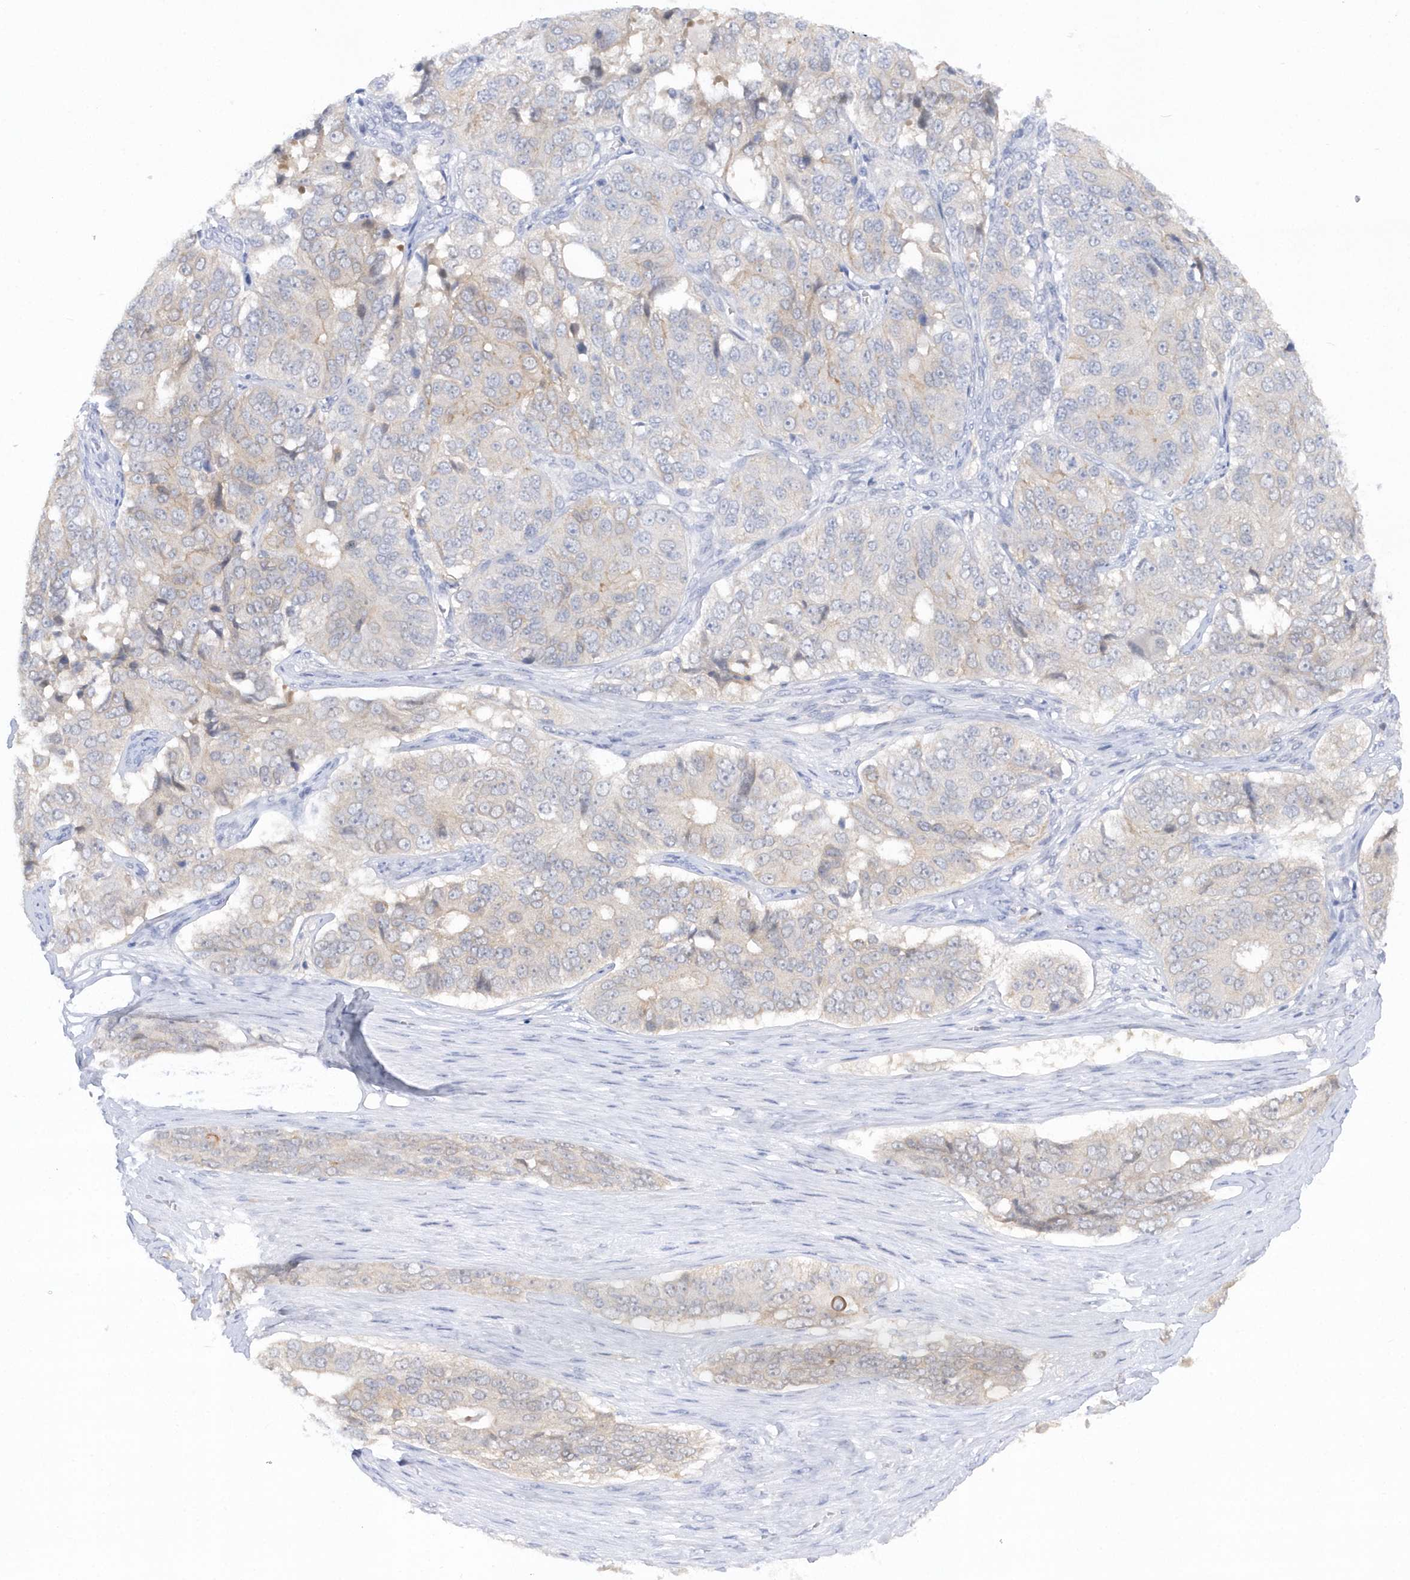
{"staining": {"intensity": "weak", "quantity": "<25%", "location": "cytoplasmic/membranous"}, "tissue": "ovarian cancer", "cell_type": "Tumor cells", "image_type": "cancer", "snomed": [{"axis": "morphology", "description": "Carcinoma, endometroid"}, {"axis": "topography", "description": "Ovary"}], "caption": "Human ovarian cancer stained for a protein using immunohistochemistry shows no expression in tumor cells.", "gene": "RPE", "patient": {"sex": "female", "age": 51}}